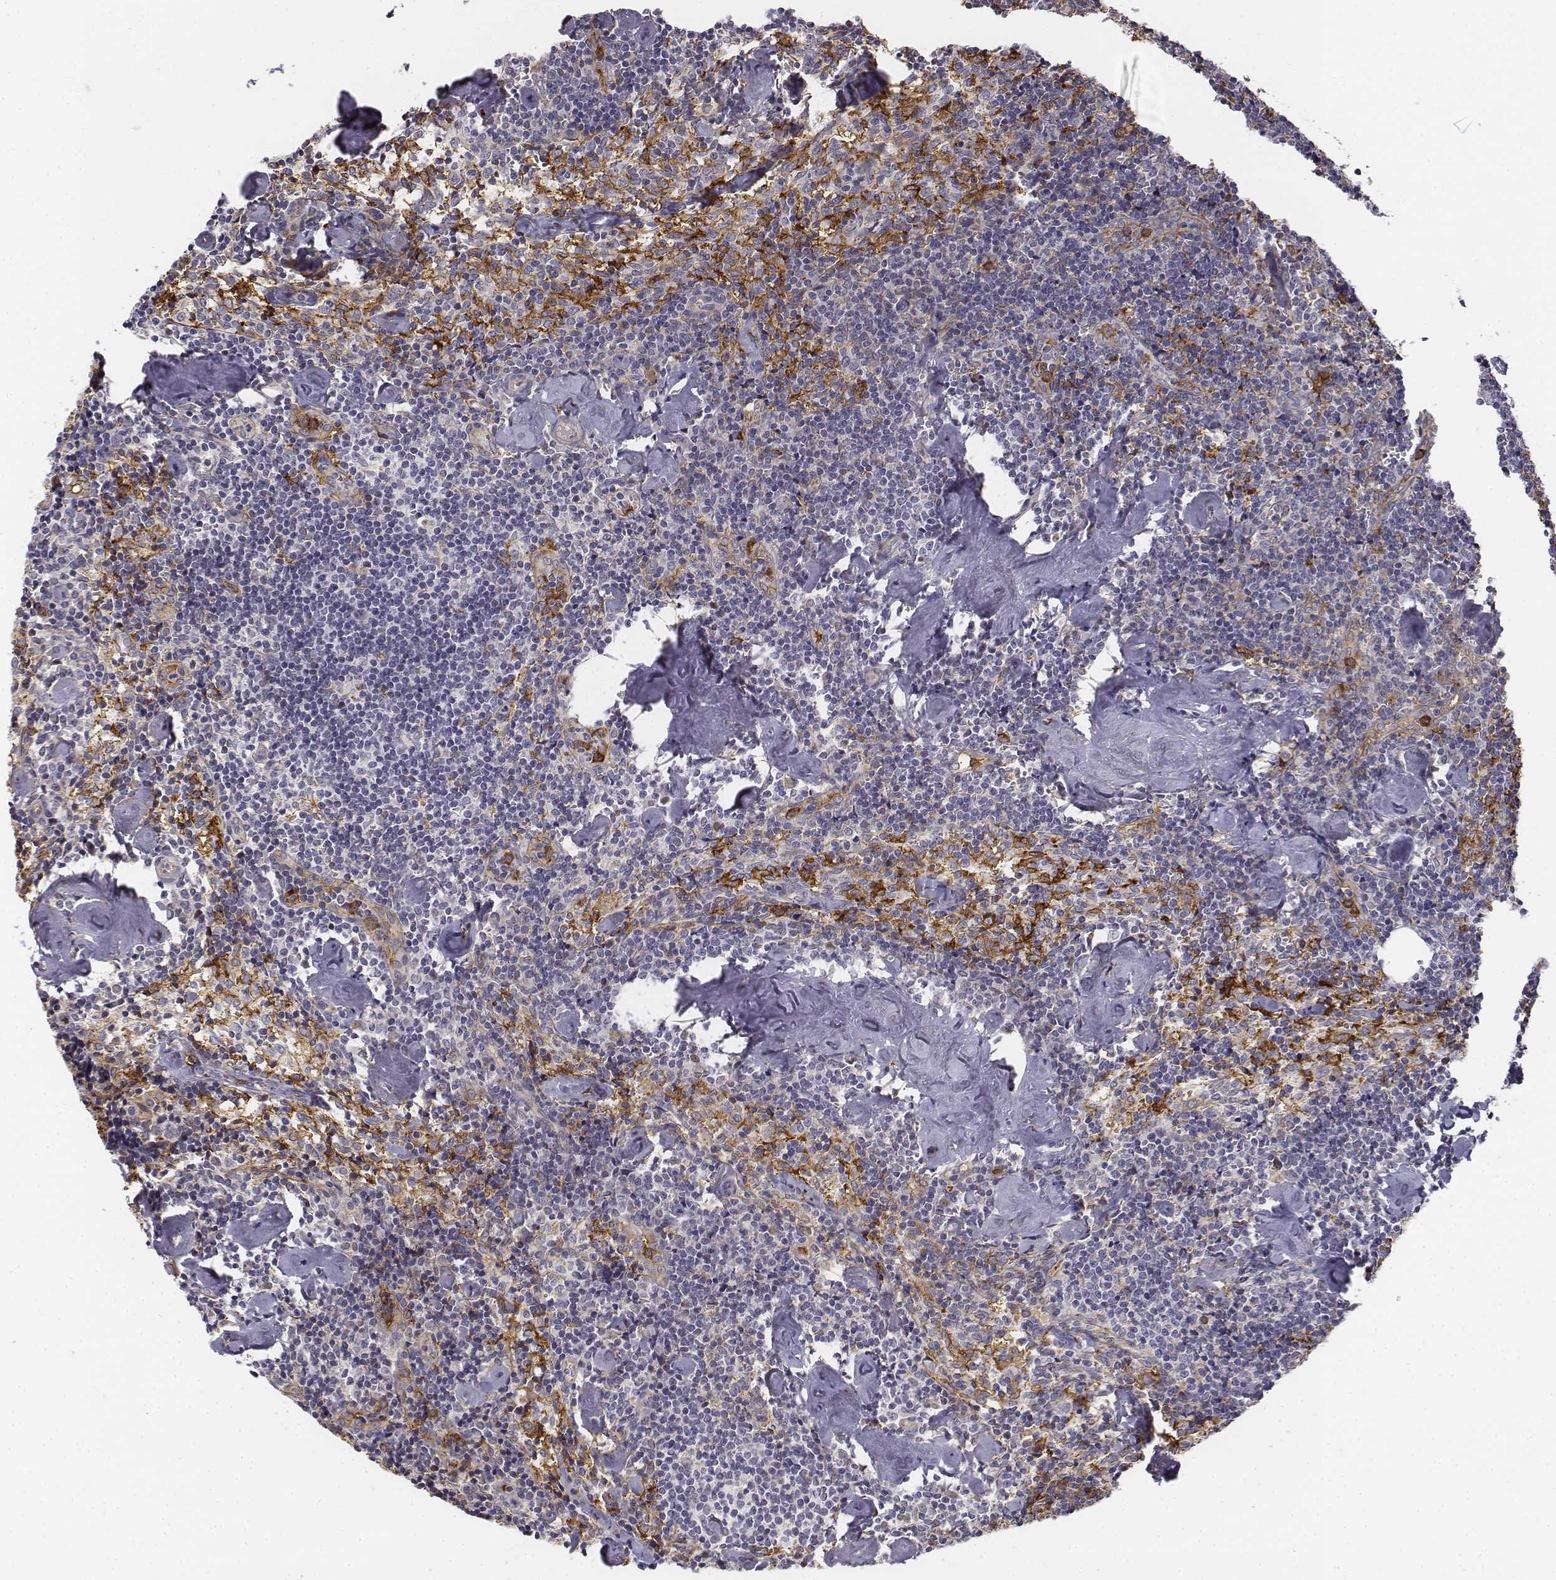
{"staining": {"intensity": "strong", "quantity": "<25%", "location": "cytoplasmic/membranous"}, "tissue": "lymph node", "cell_type": "Non-germinal center cells", "image_type": "normal", "snomed": [{"axis": "morphology", "description": "Normal tissue, NOS"}, {"axis": "topography", "description": "Lymph node"}], "caption": "The photomicrograph reveals immunohistochemical staining of unremarkable lymph node. There is strong cytoplasmic/membranous expression is seen in about <25% of non-germinal center cells. Nuclei are stained in blue.", "gene": "CD14", "patient": {"sex": "female", "age": 50}}